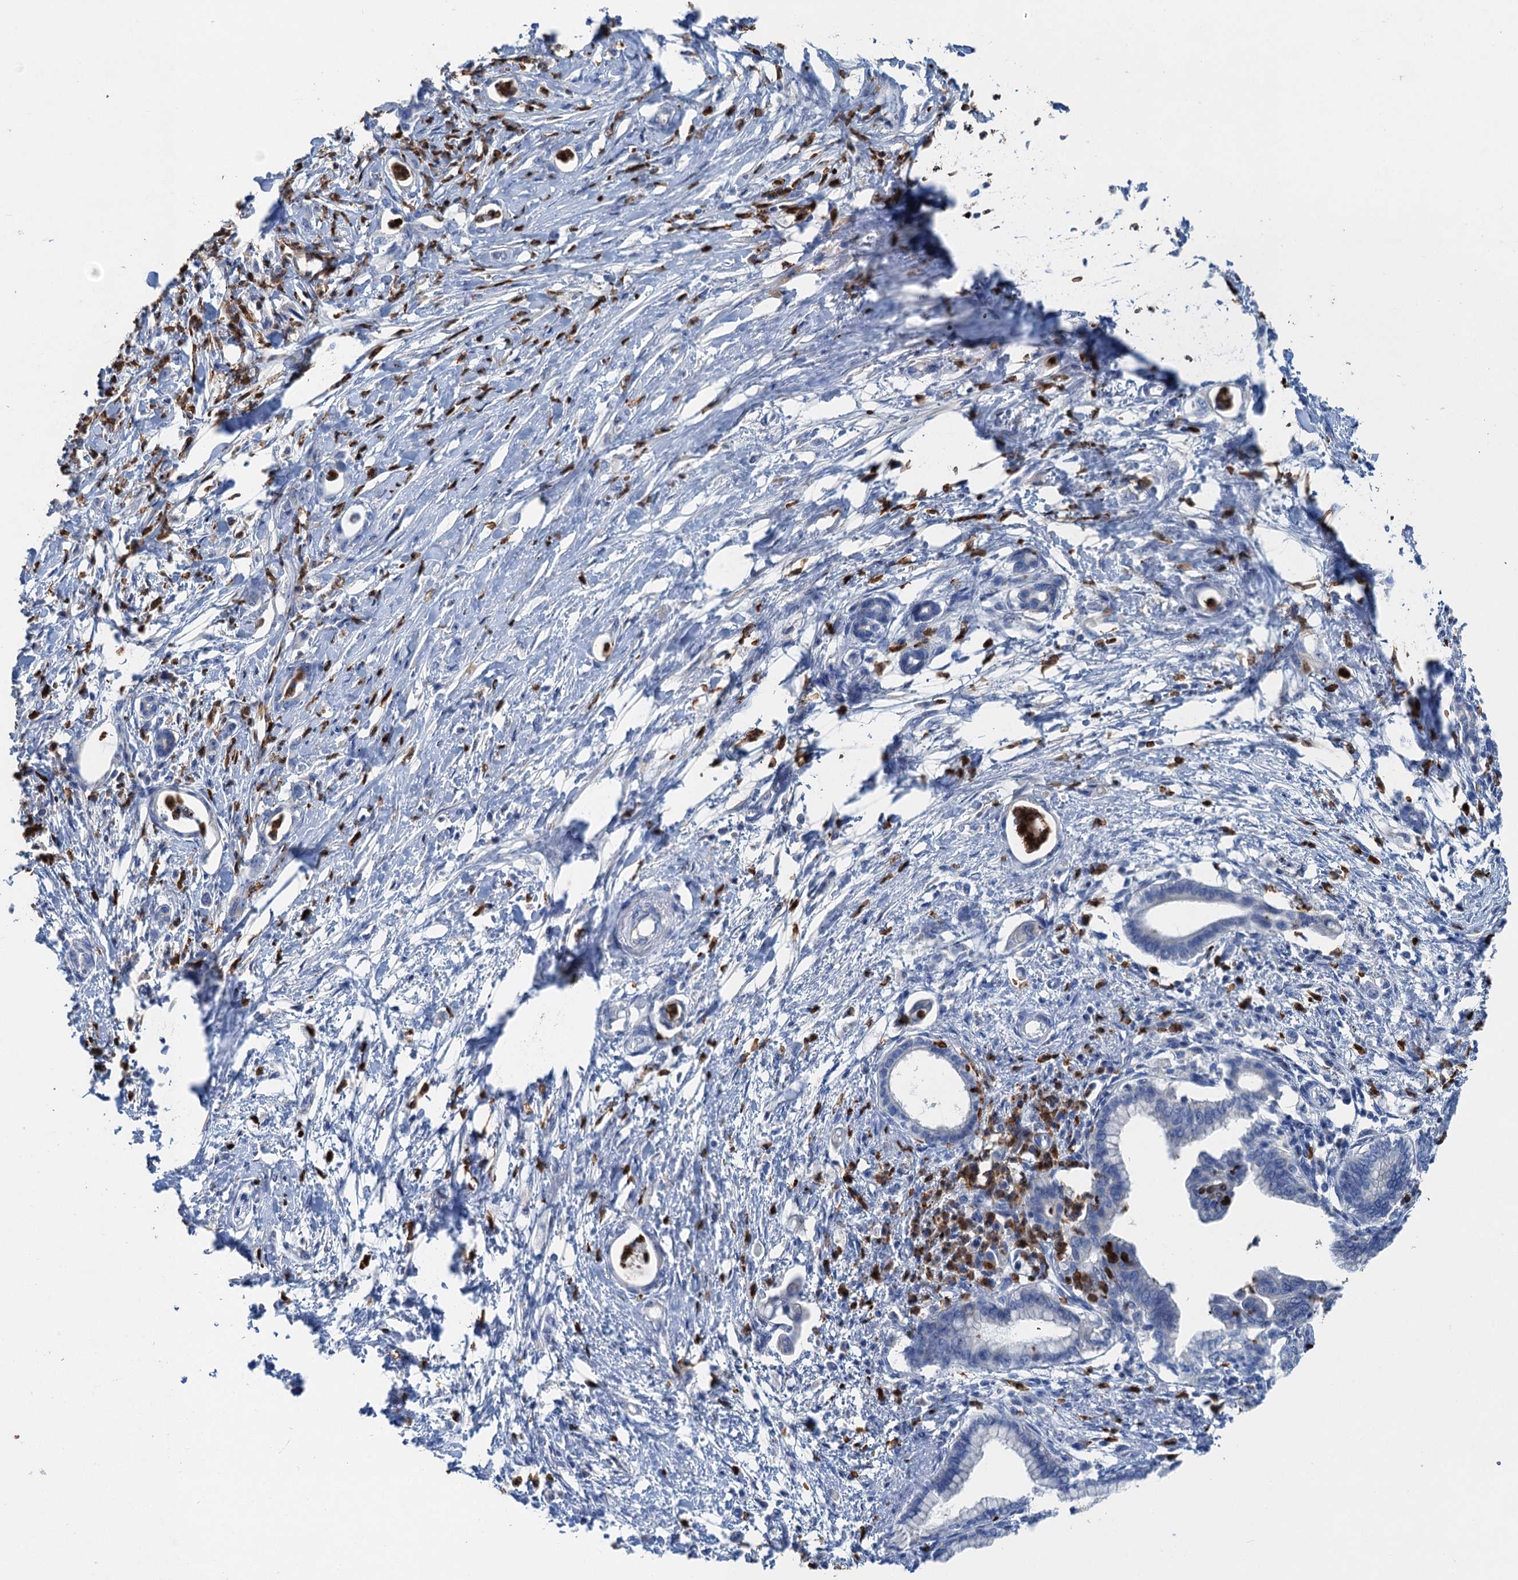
{"staining": {"intensity": "negative", "quantity": "none", "location": "none"}, "tissue": "pancreatic cancer", "cell_type": "Tumor cells", "image_type": "cancer", "snomed": [{"axis": "morphology", "description": "Adenocarcinoma, NOS"}, {"axis": "topography", "description": "Pancreas"}], "caption": "IHC photomicrograph of neoplastic tissue: human adenocarcinoma (pancreatic) stained with DAB (3,3'-diaminobenzidine) demonstrates no significant protein expression in tumor cells. (Stains: DAB (3,3'-diaminobenzidine) IHC with hematoxylin counter stain, Microscopy: brightfield microscopy at high magnification).", "gene": "OTOA", "patient": {"sex": "female", "age": 55}}